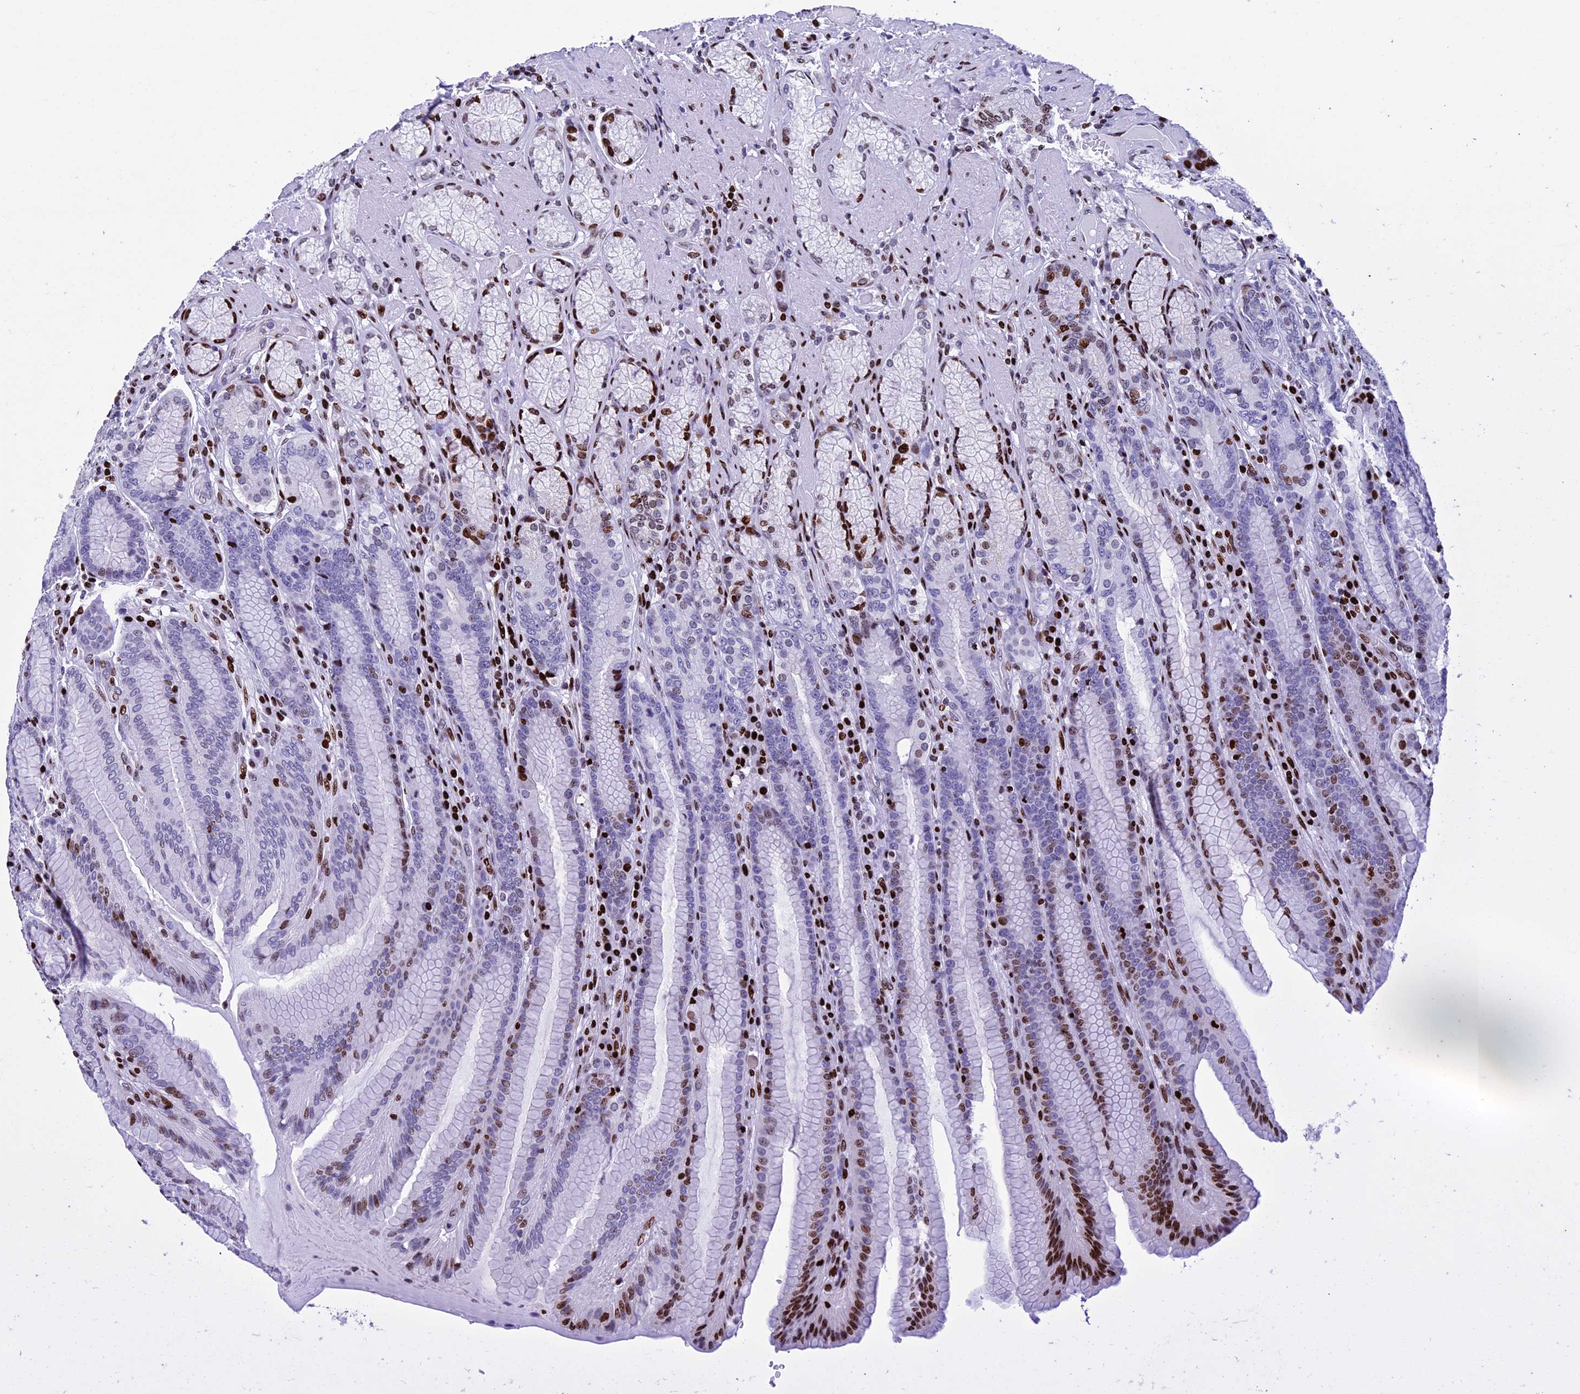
{"staining": {"intensity": "strong", "quantity": "<25%", "location": "nuclear"}, "tissue": "stomach", "cell_type": "Glandular cells", "image_type": "normal", "snomed": [{"axis": "morphology", "description": "Normal tissue, NOS"}, {"axis": "topography", "description": "Stomach, upper"}, {"axis": "topography", "description": "Stomach, lower"}], "caption": "The micrograph exhibits immunohistochemical staining of unremarkable stomach. There is strong nuclear expression is appreciated in about <25% of glandular cells.", "gene": "BTBD3", "patient": {"sex": "female", "age": 76}}